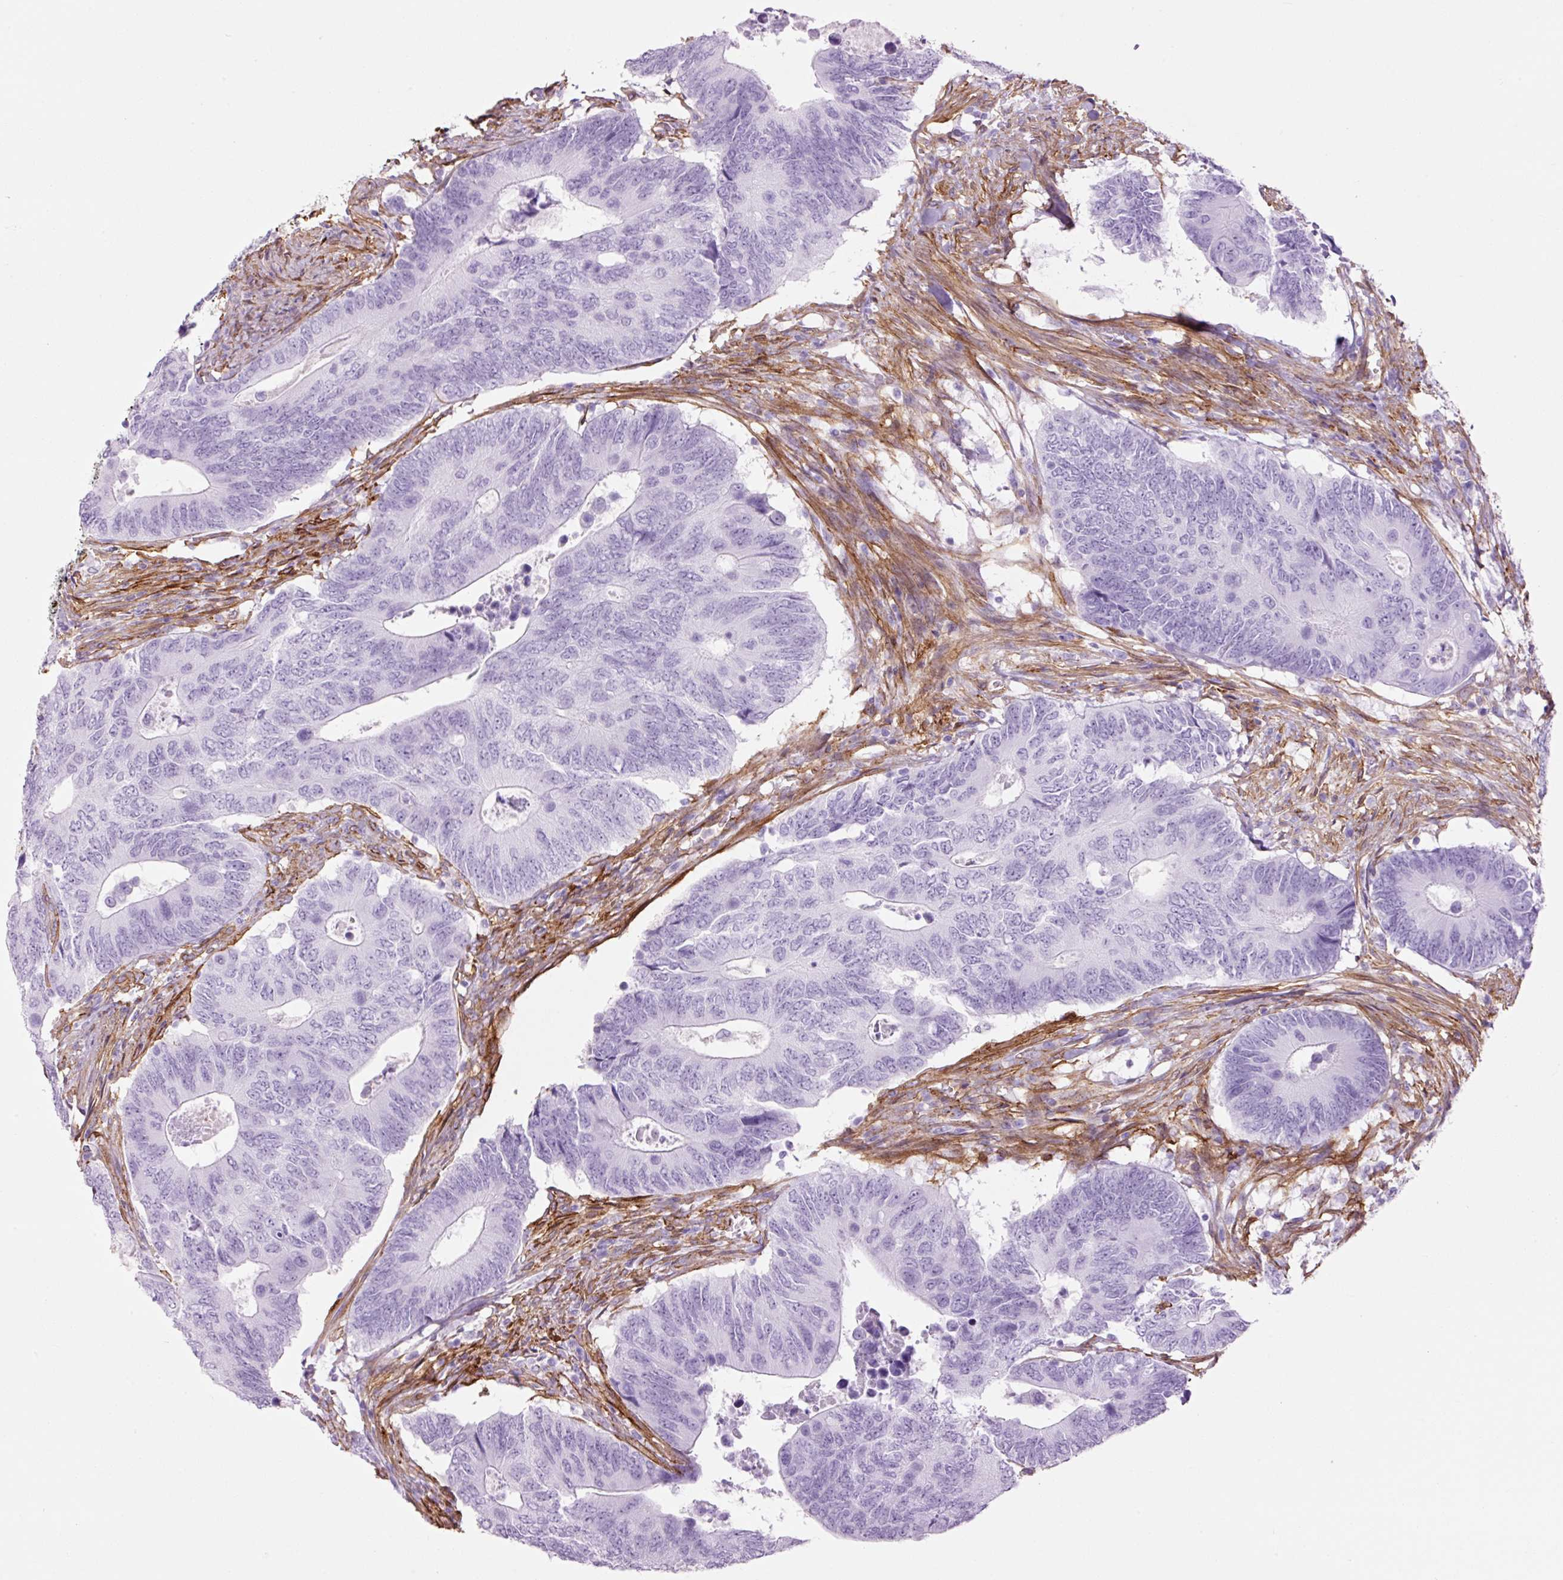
{"staining": {"intensity": "negative", "quantity": "none", "location": "none"}, "tissue": "colorectal cancer", "cell_type": "Tumor cells", "image_type": "cancer", "snomed": [{"axis": "morphology", "description": "Adenocarcinoma, NOS"}, {"axis": "topography", "description": "Colon"}], "caption": "Colorectal cancer was stained to show a protein in brown. There is no significant staining in tumor cells.", "gene": "CAV1", "patient": {"sex": "male", "age": 87}}